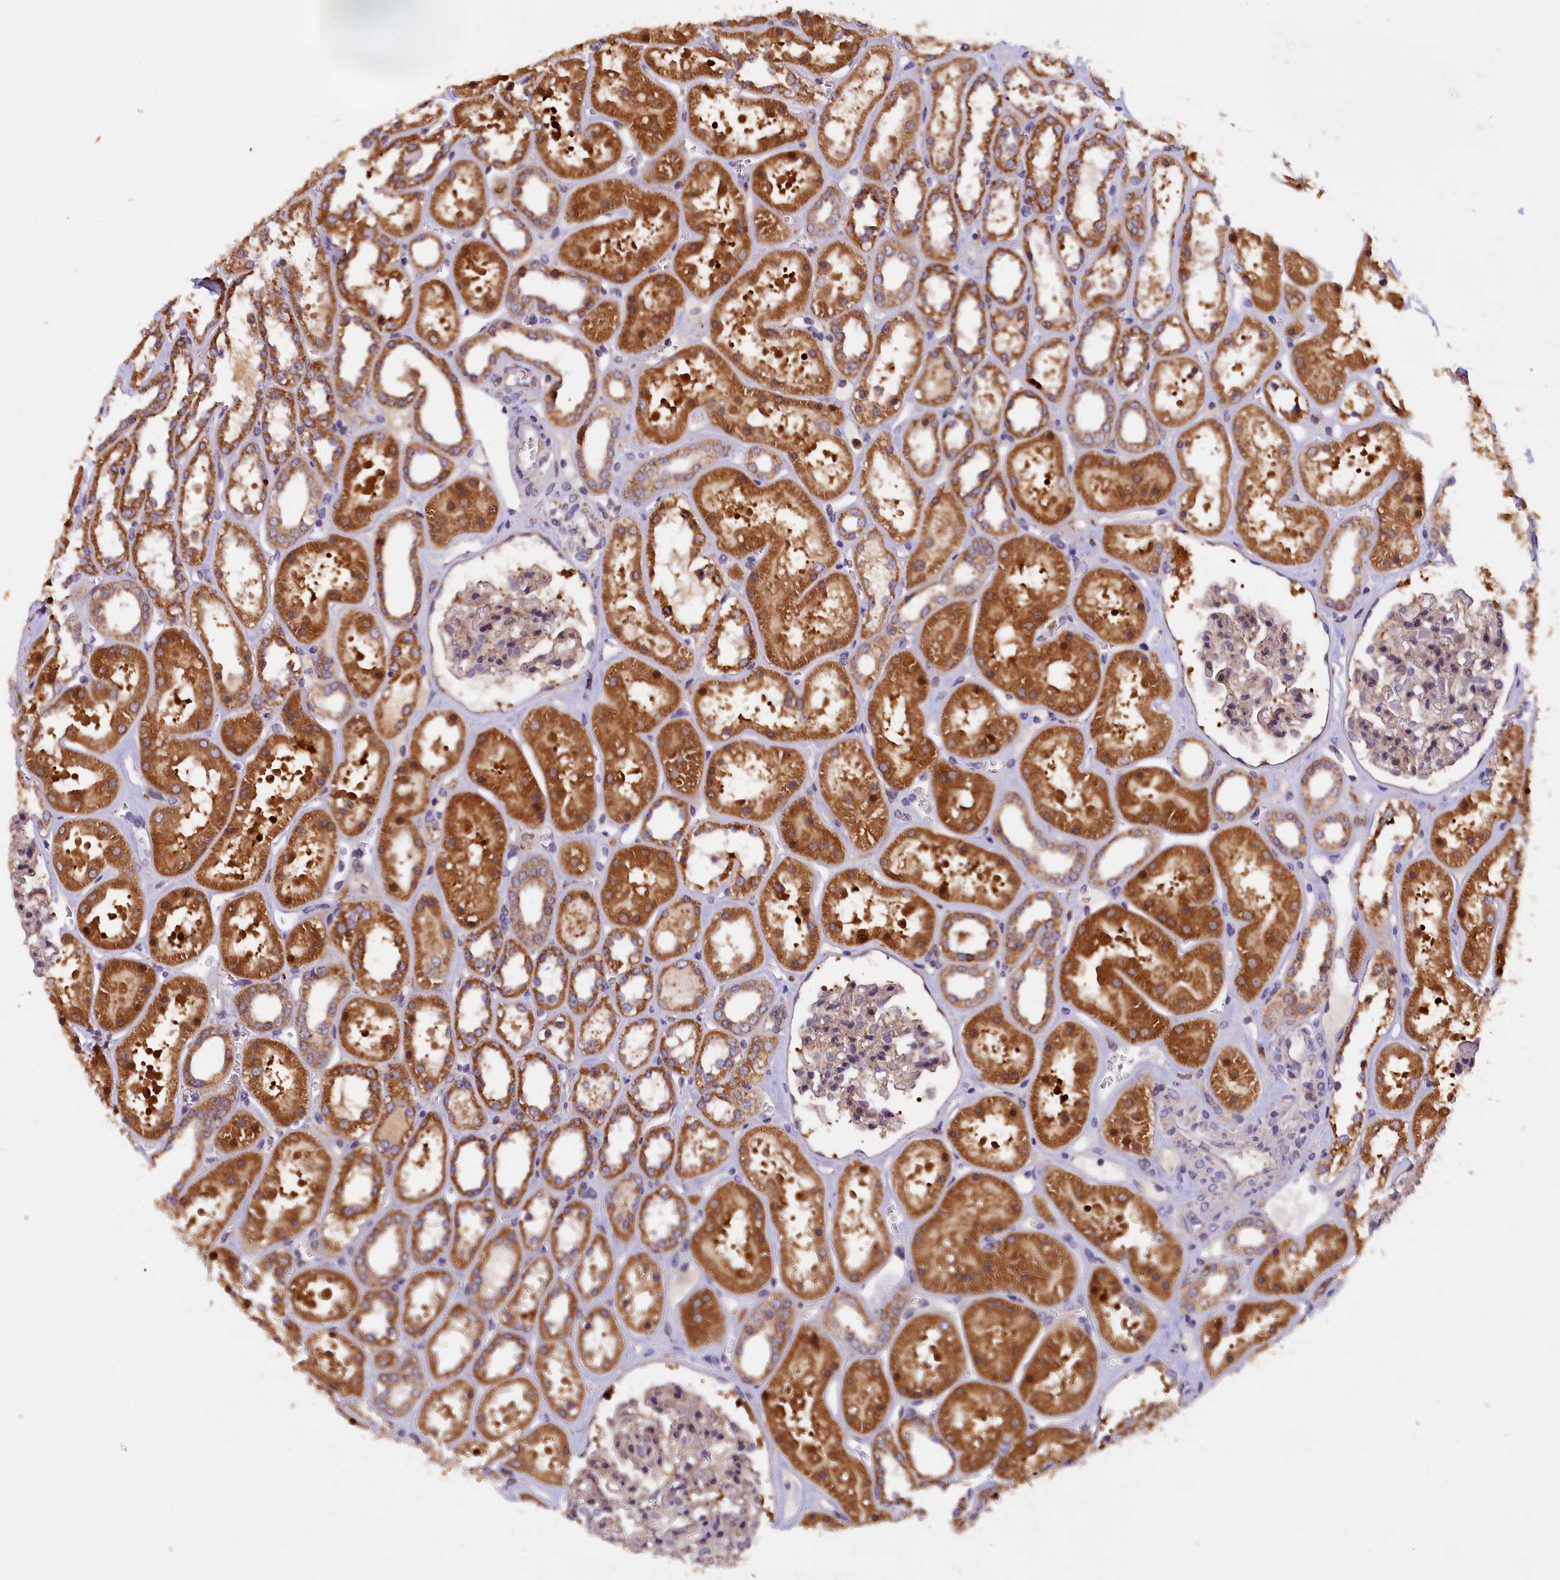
{"staining": {"intensity": "weak", "quantity": "25%-75%", "location": "cytoplasmic/membranous"}, "tissue": "kidney", "cell_type": "Cells in glomeruli", "image_type": "normal", "snomed": [{"axis": "morphology", "description": "Normal tissue, NOS"}, {"axis": "topography", "description": "Kidney"}], "caption": "A micrograph of human kidney stained for a protein demonstrates weak cytoplasmic/membranous brown staining in cells in glomeruli.", "gene": "NAIP", "patient": {"sex": "female", "age": 41}}